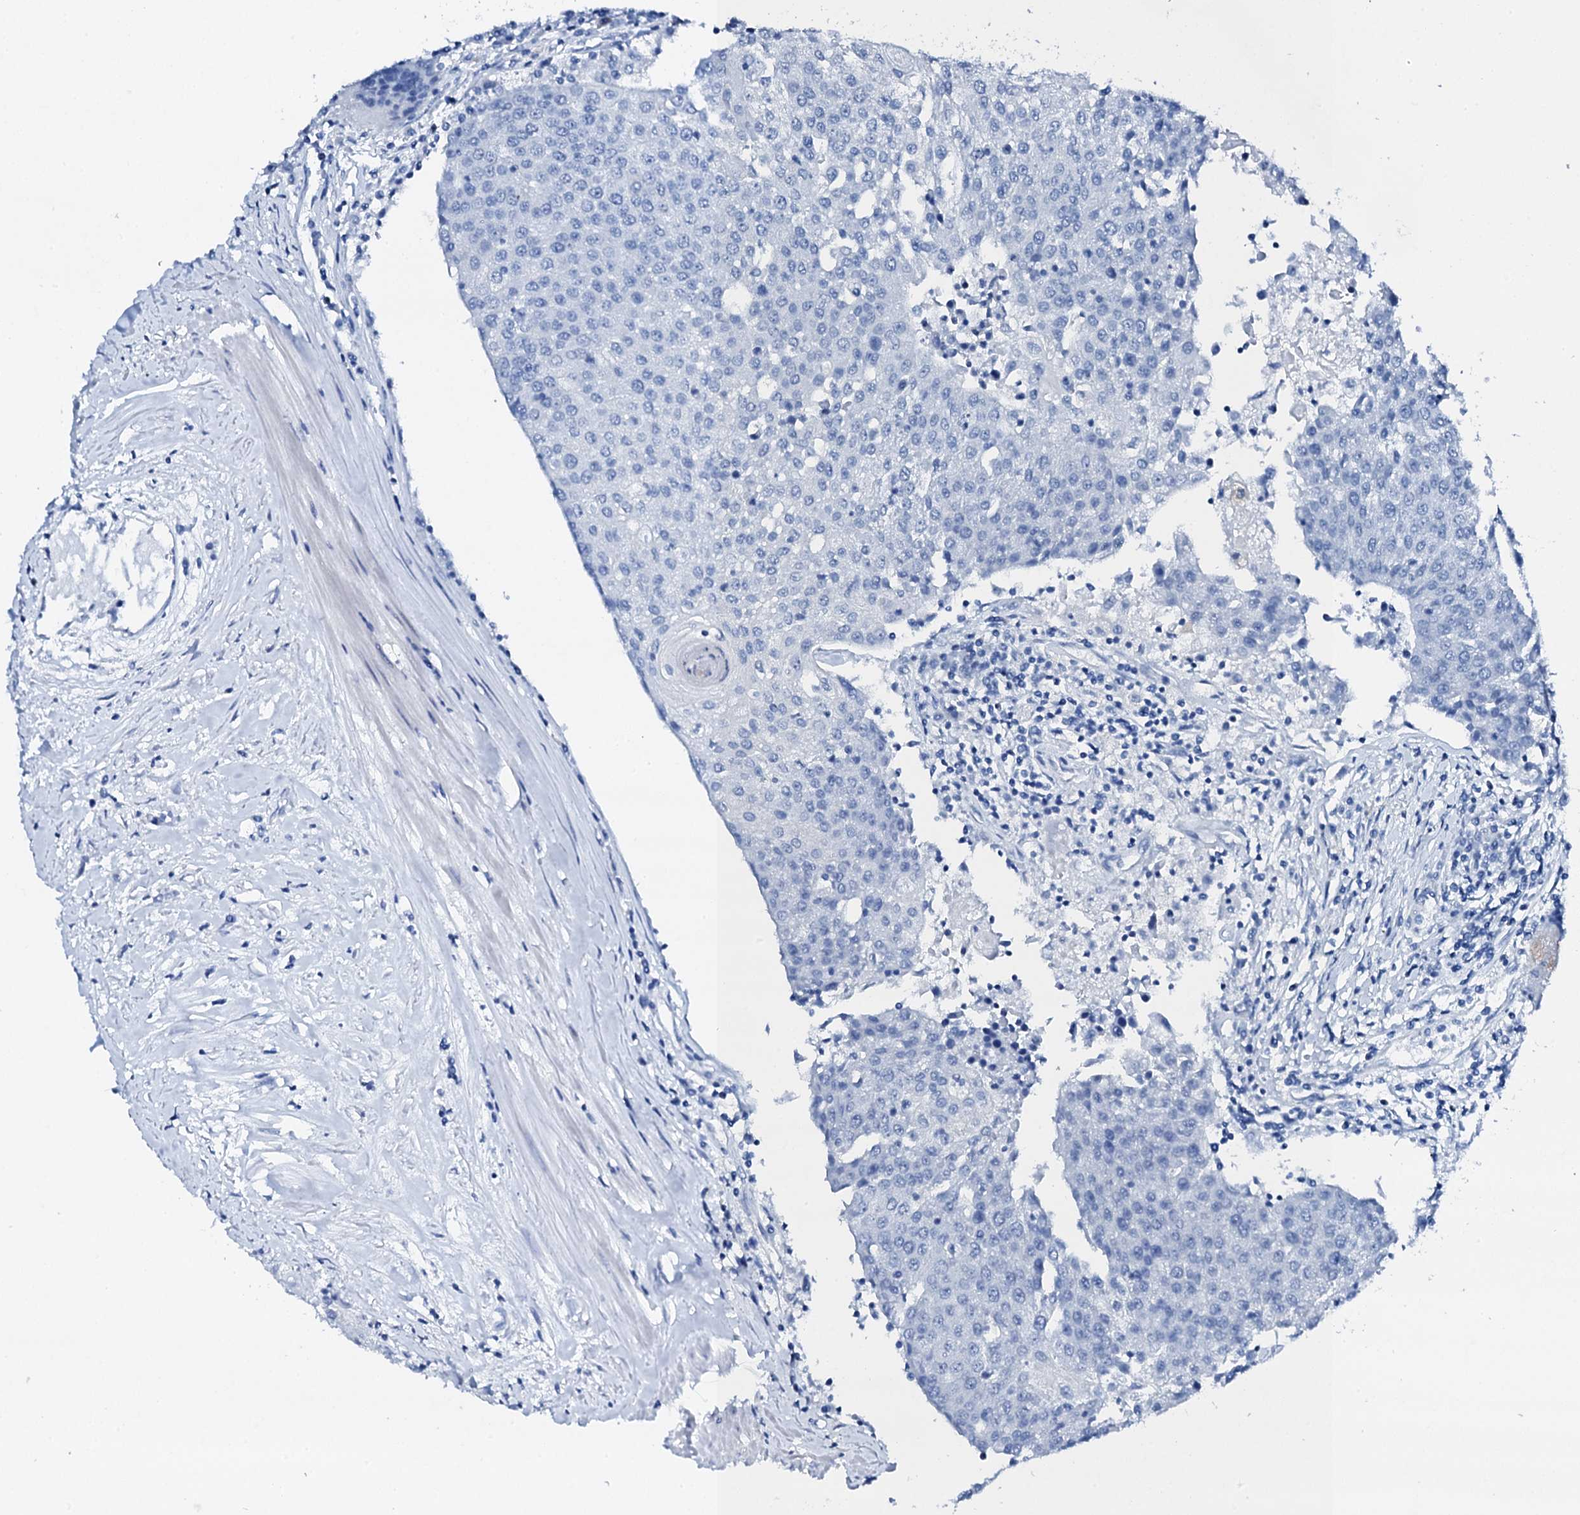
{"staining": {"intensity": "negative", "quantity": "none", "location": "none"}, "tissue": "urothelial cancer", "cell_type": "Tumor cells", "image_type": "cancer", "snomed": [{"axis": "morphology", "description": "Urothelial carcinoma, High grade"}, {"axis": "topography", "description": "Urinary bladder"}], "caption": "Photomicrograph shows no protein staining in tumor cells of urothelial carcinoma (high-grade) tissue.", "gene": "PTH", "patient": {"sex": "female", "age": 85}}